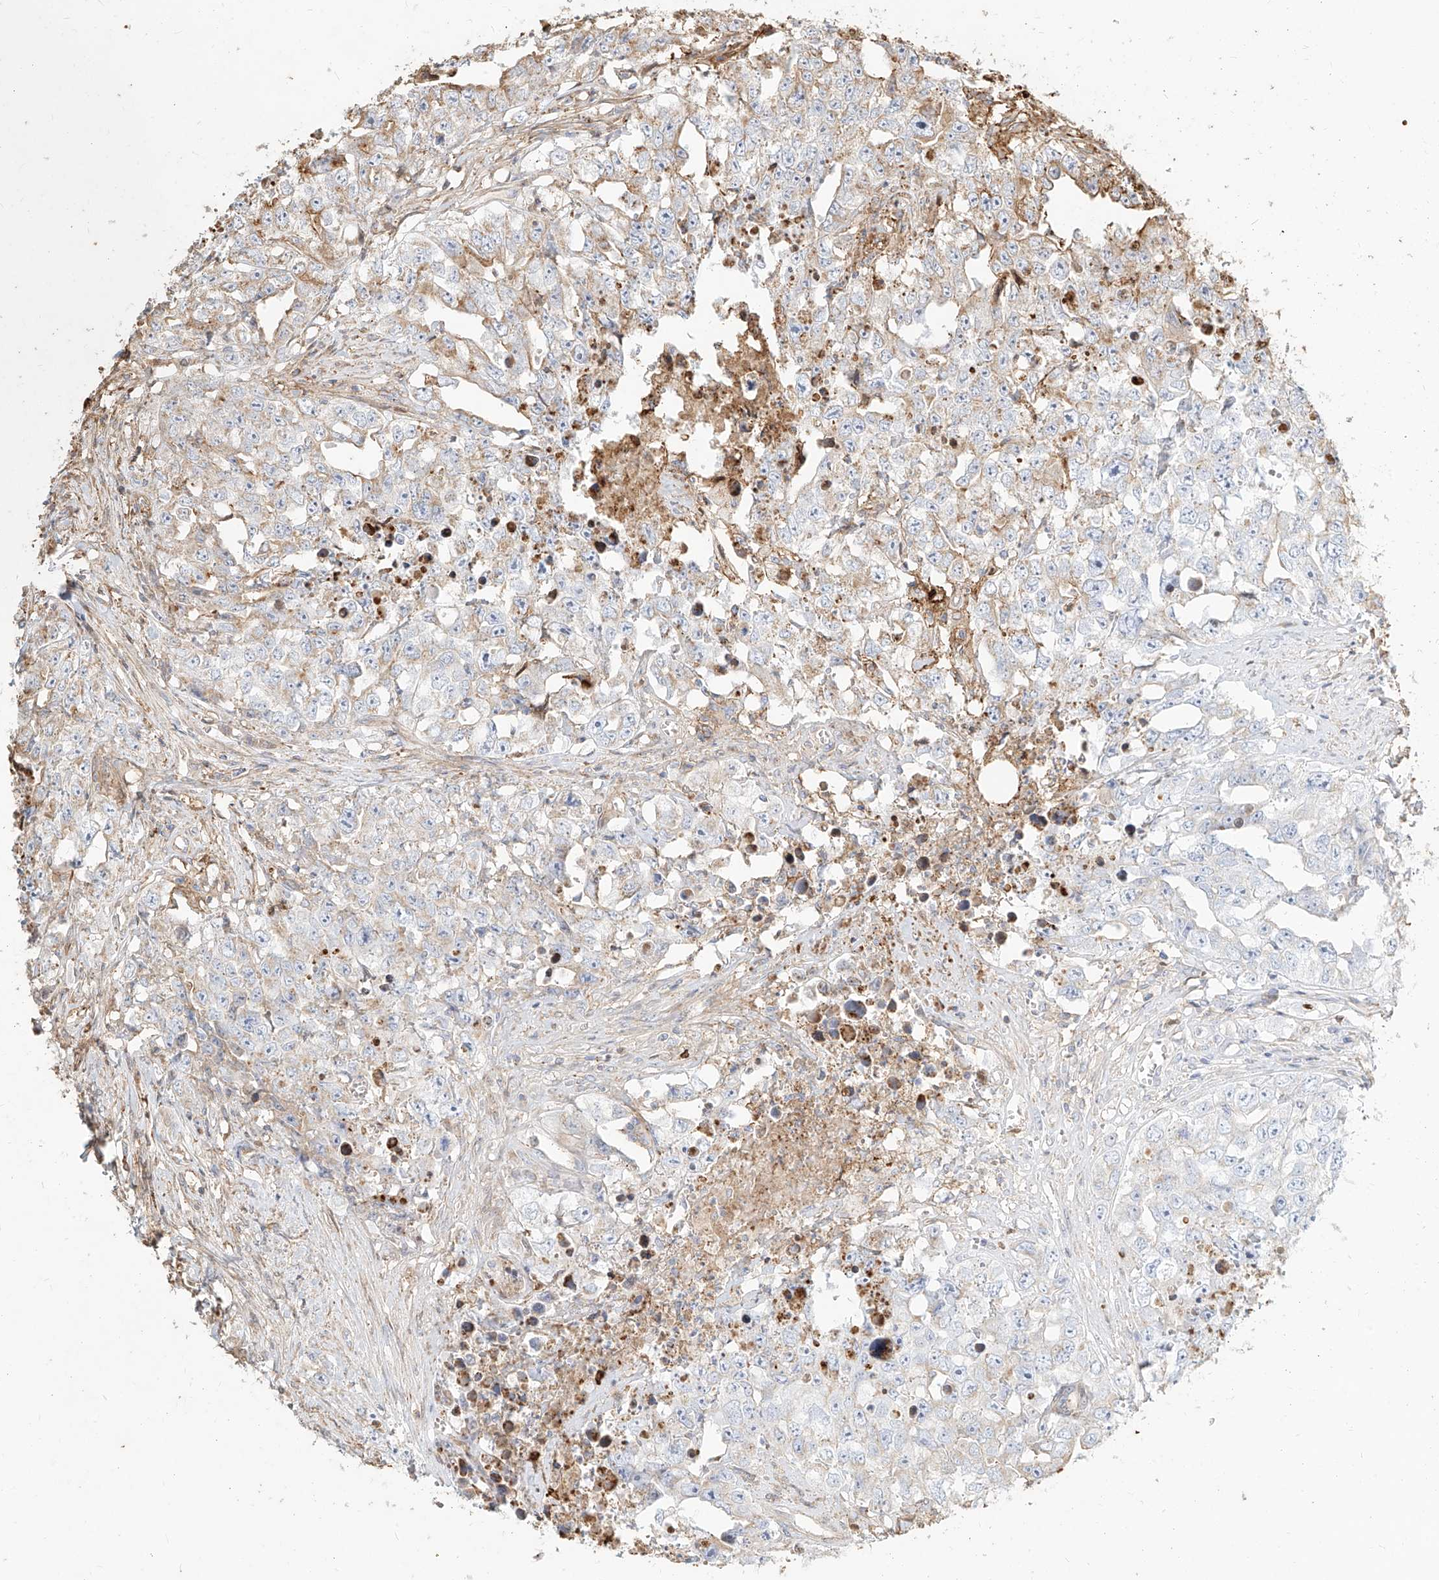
{"staining": {"intensity": "weak", "quantity": "<25%", "location": "cytoplasmic/membranous"}, "tissue": "testis cancer", "cell_type": "Tumor cells", "image_type": "cancer", "snomed": [{"axis": "morphology", "description": "Seminoma, NOS"}, {"axis": "morphology", "description": "Carcinoma, Embryonal, NOS"}, {"axis": "topography", "description": "Testis"}], "caption": "An image of human testis cancer (seminoma) is negative for staining in tumor cells.", "gene": "MTX2", "patient": {"sex": "male", "age": 43}}